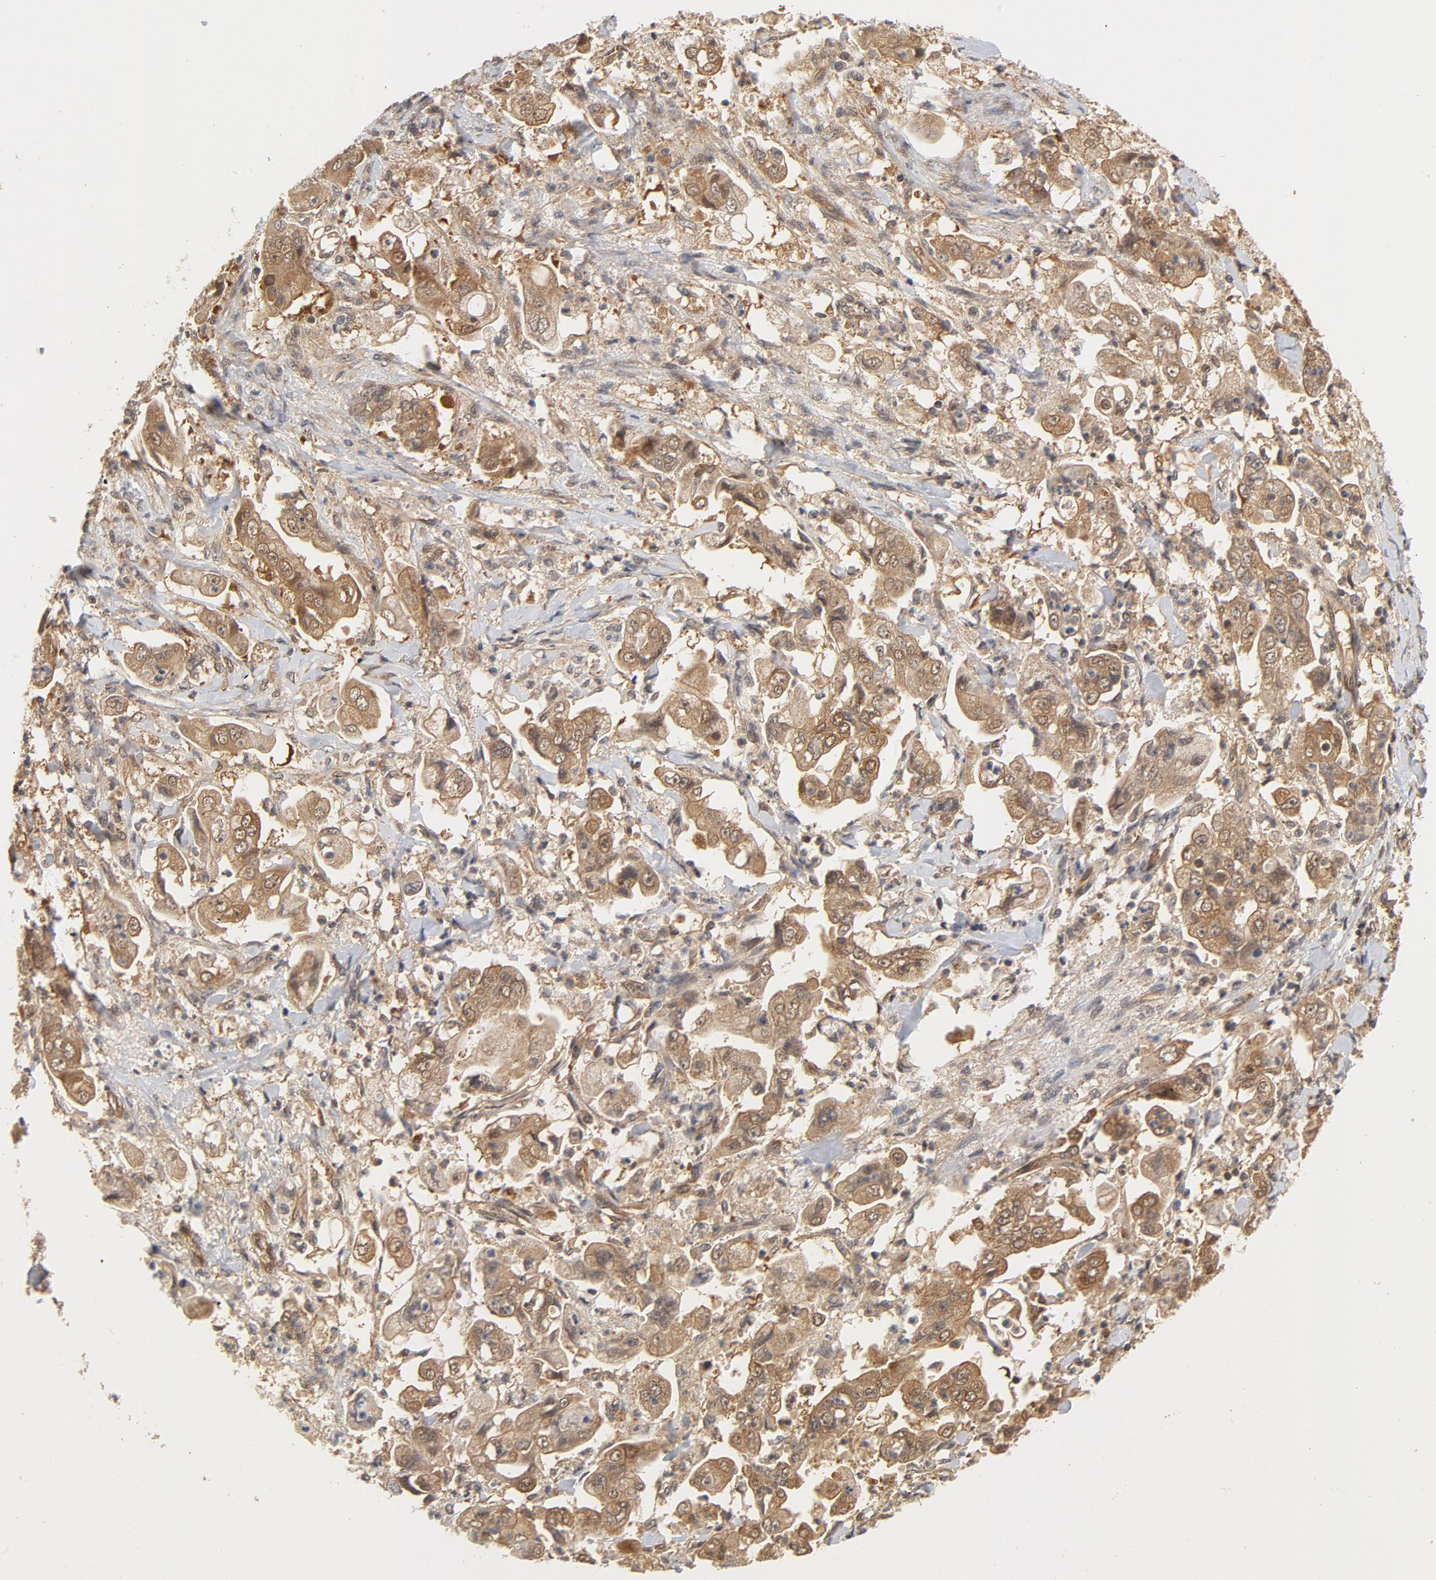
{"staining": {"intensity": "moderate", "quantity": ">75%", "location": "cytoplasmic/membranous"}, "tissue": "stomach cancer", "cell_type": "Tumor cells", "image_type": "cancer", "snomed": [{"axis": "morphology", "description": "Adenocarcinoma, NOS"}, {"axis": "topography", "description": "Stomach"}], "caption": "Brown immunohistochemical staining in human adenocarcinoma (stomach) reveals moderate cytoplasmic/membranous expression in about >75% of tumor cells. The protein is stained brown, and the nuclei are stained in blue (DAB (3,3'-diaminobenzidine) IHC with brightfield microscopy, high magnification).", "gene": "CDC37", "patient": {"sex": "male", "age": 62}}